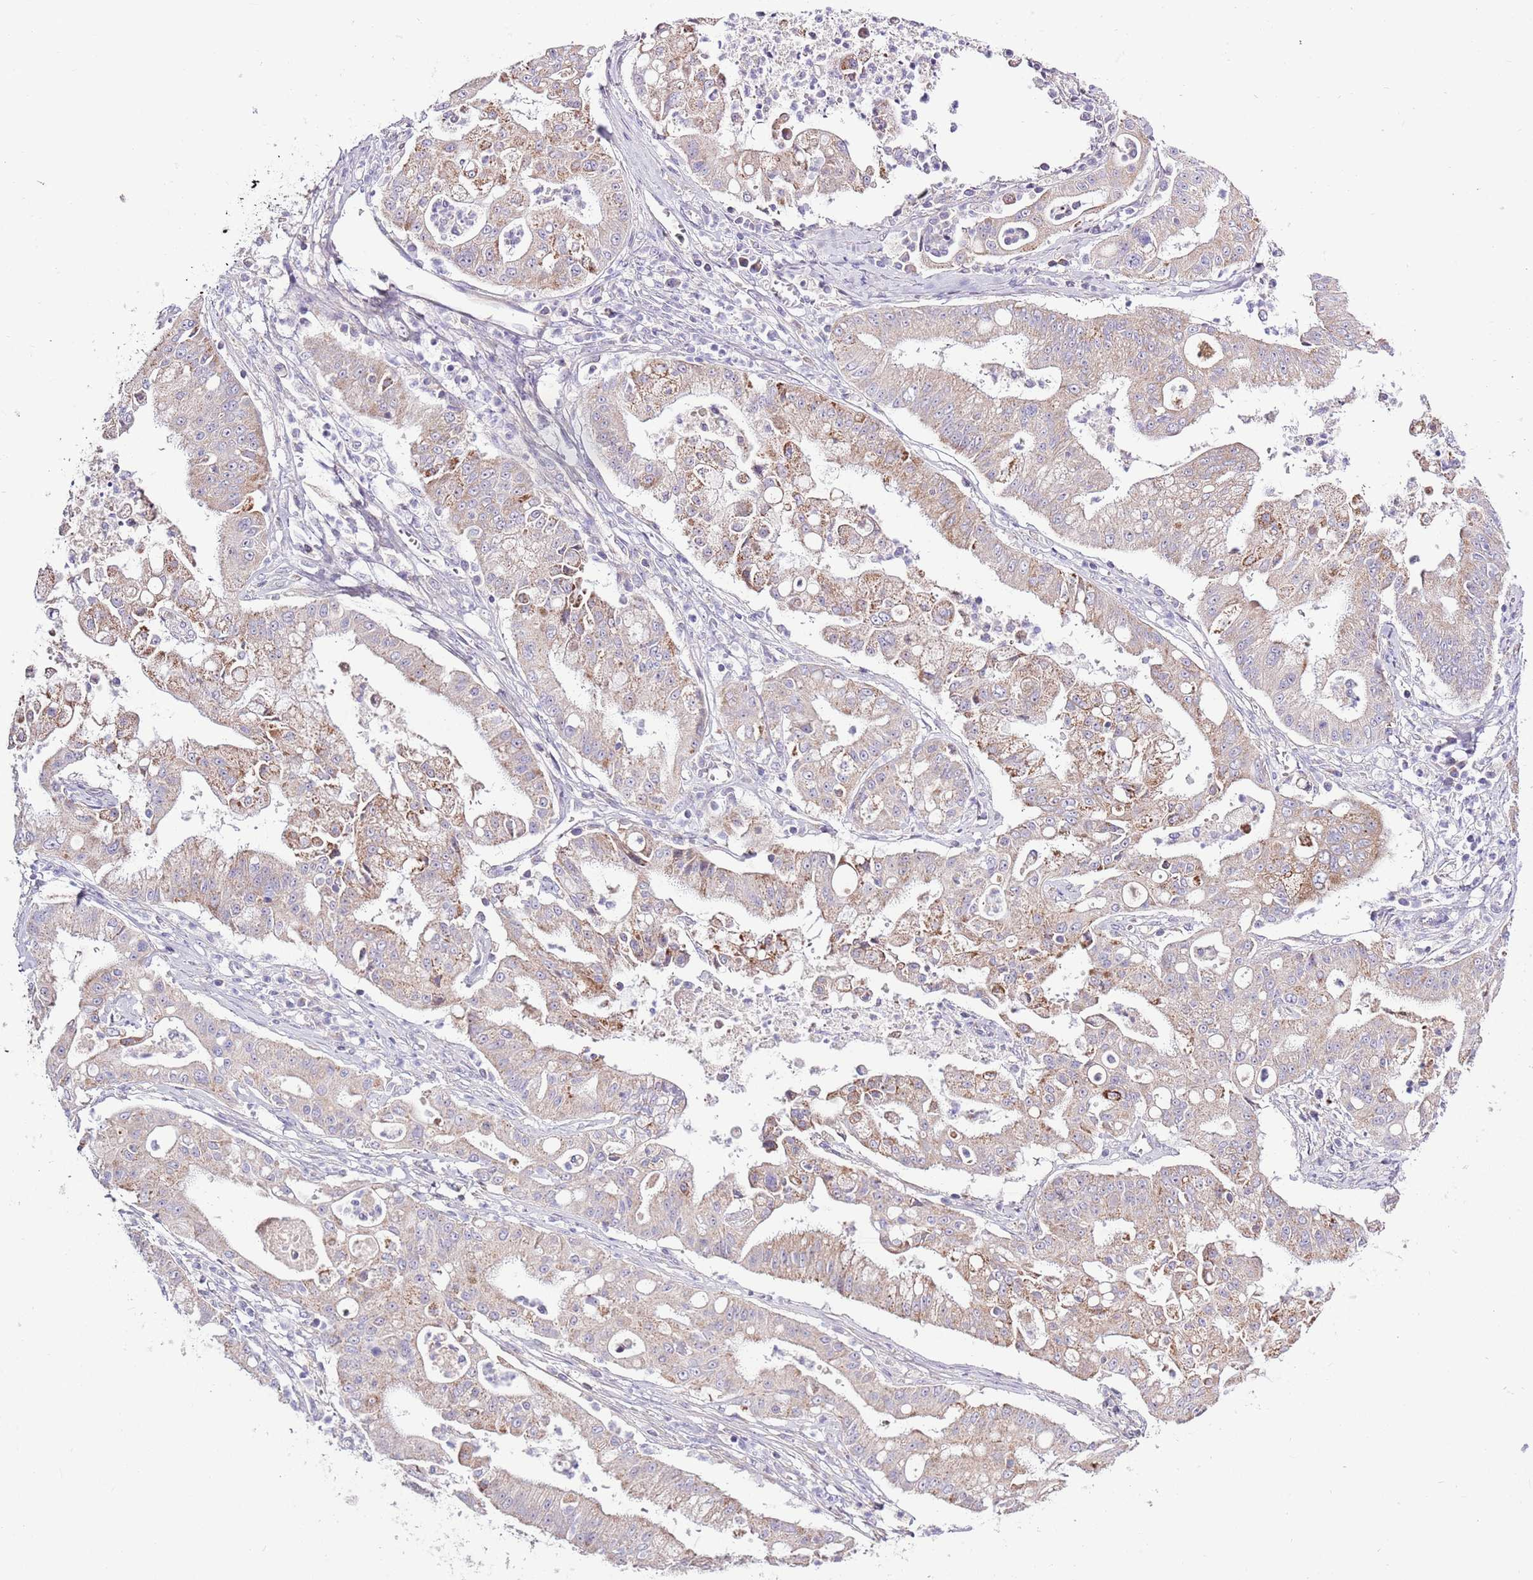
{"staining": {"intensity": "moderate", "quantity": "25%-75%", "location": "cytoplasmic/membranous"}, "tissue": "ovarian cancer", "cell_type": "Tumor cells", "image_type": "cancer", "snomed": [{"axis": "morphology", "description": "Cystadenocarcinoma, mucinous, NOS"}, {"axis": "topography", "description": "Ovary"}], "caption": "High-magnification brightfield microscopy of ovarian mucinous cystadenocarcinoma stained with DAB (brown) and counterstained with hematoxylin (blue). tumor cells exhibit moderate cytoplasmic/membranous expression is appreciated in about25%-75% of cells.", "gene": "SMG1", "patient": {"sex": "female", "age": 70}}